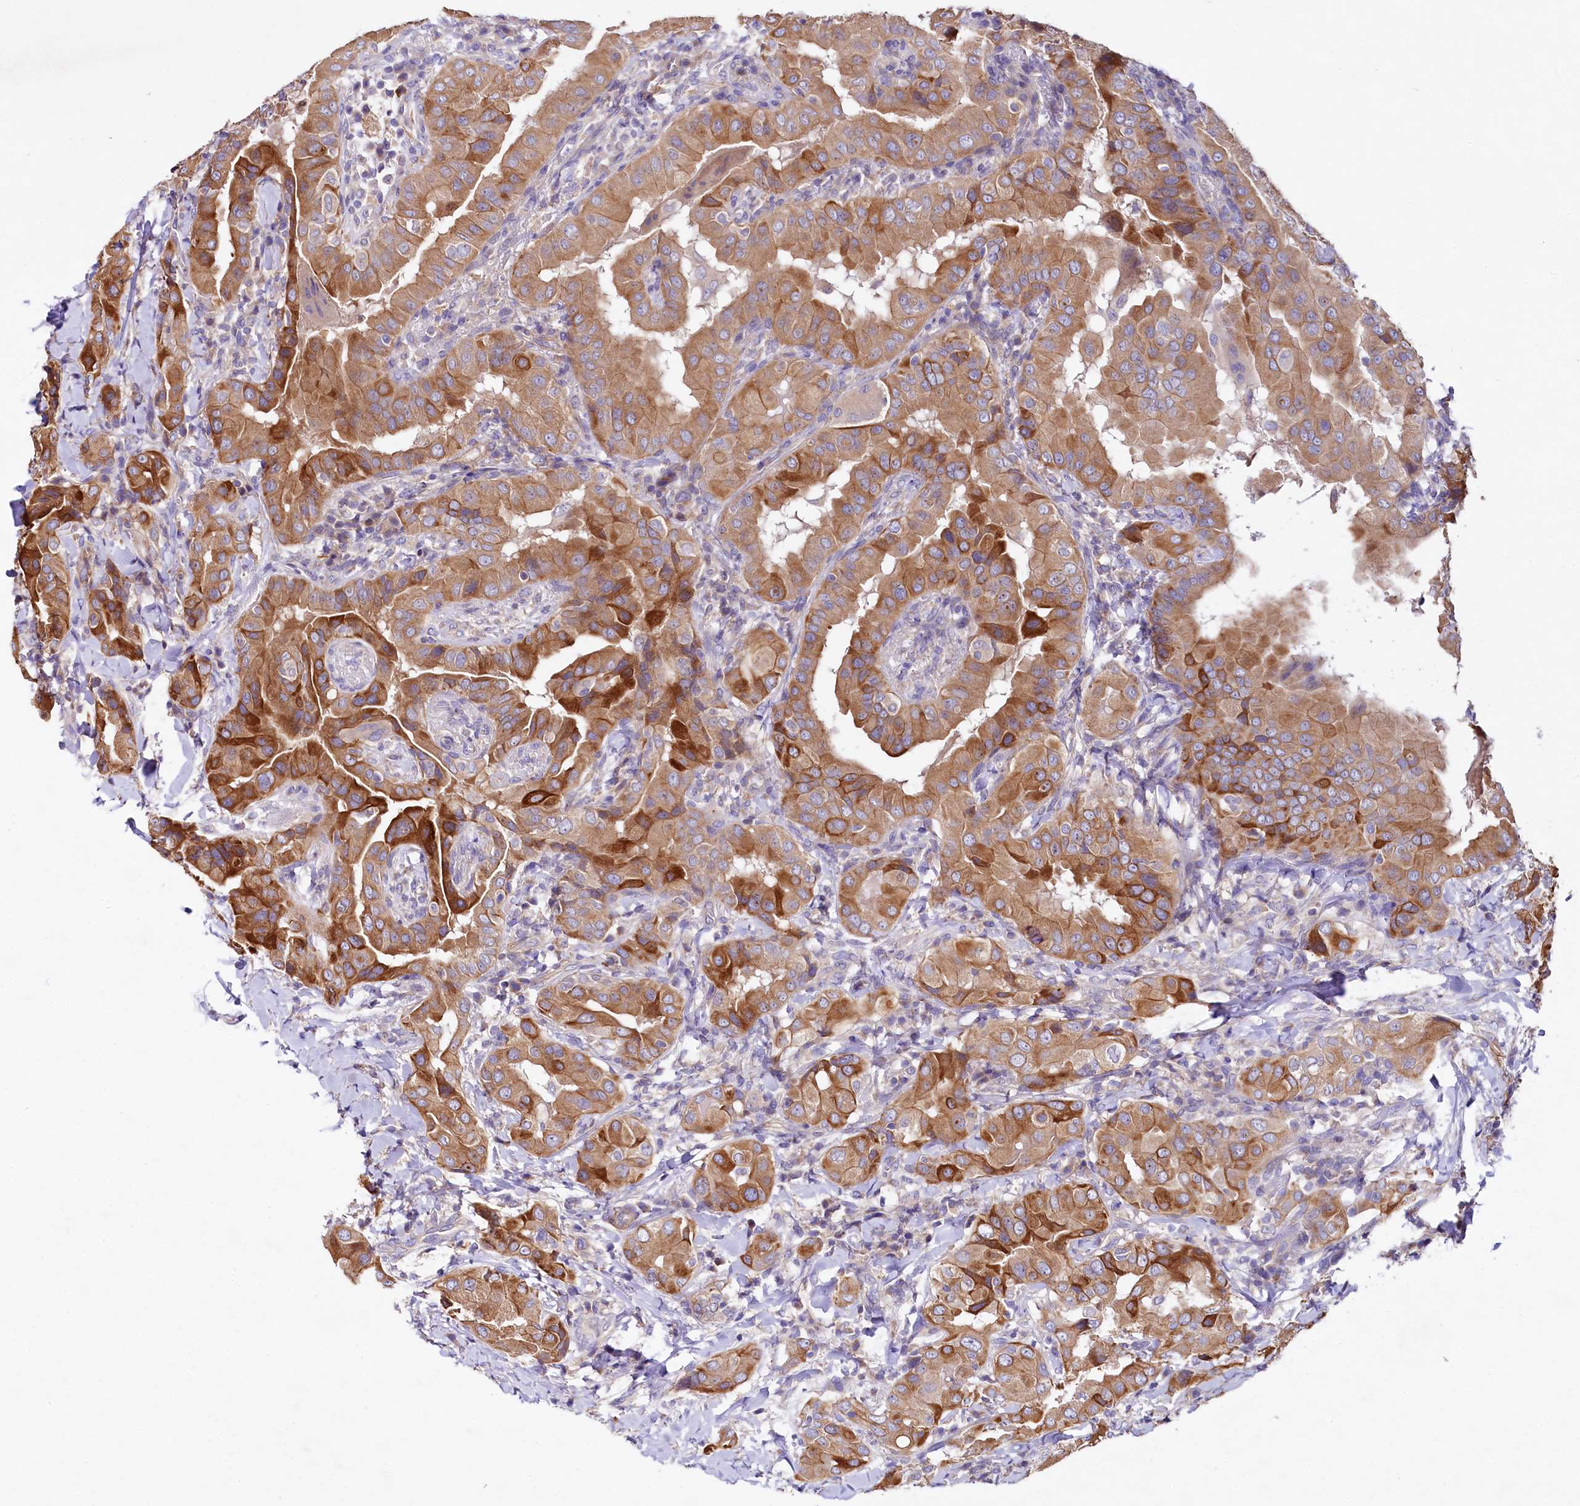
{"staining": {"intensity": "moderate", "quantity": ">75%", "location": "cytoplasmic/membranous"}, "tissue": "thyroid cancer", "cell_type": "Tumor cells", "image_type": "cancer", "snomed": [{"axis": "morphology", "description": "Papillary adenocarcinoma, NOS"}, {"axis": "topography", "description": "Thyroid gland"}], "caption": "The immunohistochemical stain labels moderate cytoplasmic/membranous staining in tumor cells of thyroid cancer (papillary adenocarcinoma) tissue.", "gene": "VPS11", "patient": {"sex": "male", "age": 33}}